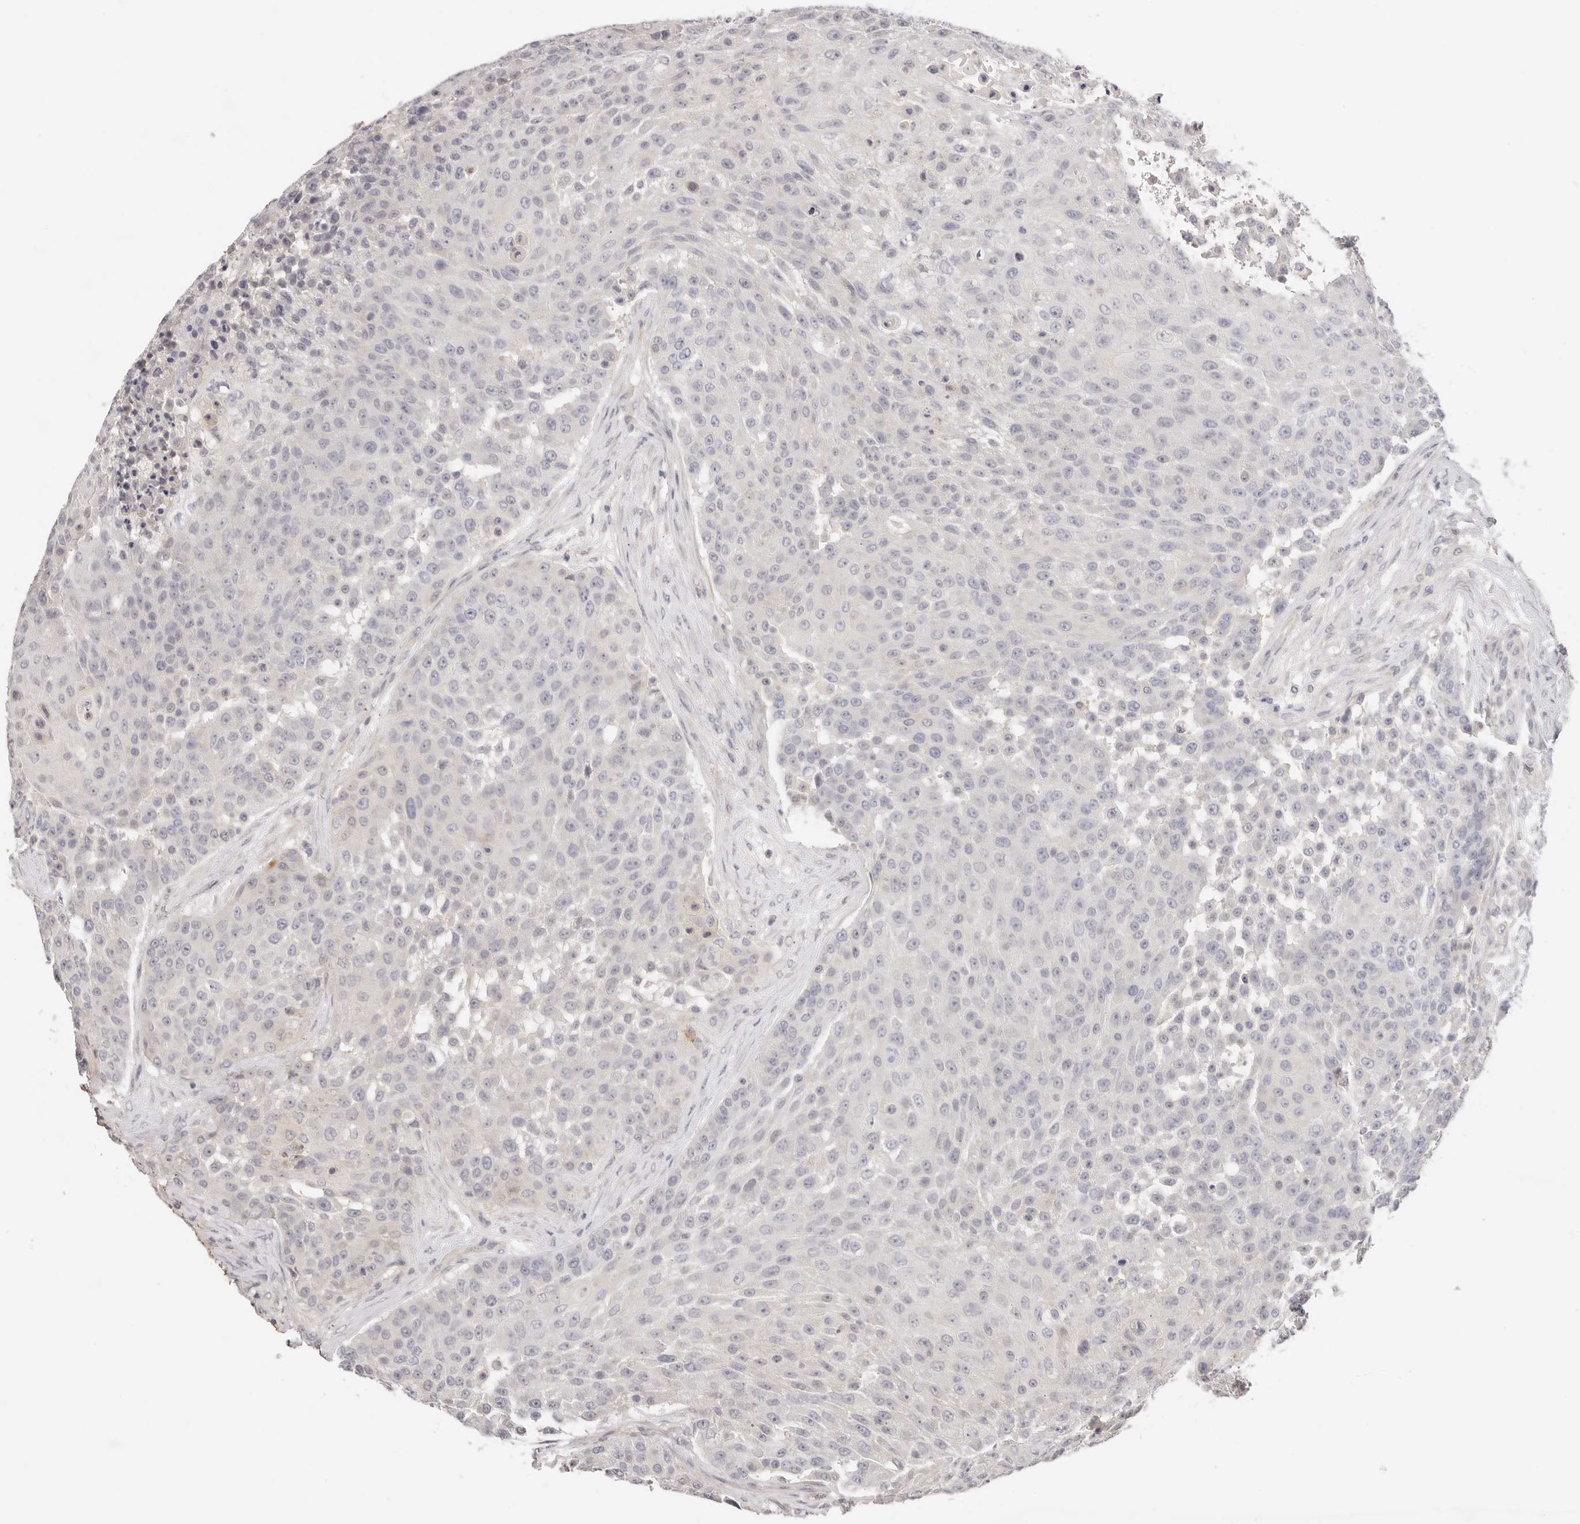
{"staining": {"intensity": "negative", "quantity": "none", "location": "none"}, "tissue": "urothelial cancer", "cell_type": "Tumor cells", "image_type": "cancer", "snomed": [{"axis": "morphology", "description": "Urothelial carcinoma, High grade"}, {"axis": "topography", "description": "Urinary bladder"}], "caption": "An IHC micrograph of high-grade urothelial carcinoma is shown. There is no staining in tumor cells of high-grade urothelial carcinoma. (DAB immunohistochemistry (IHC) visualized using brightfield microscopy, high magnification).", "gene": "GGPS1", "patient": {"sex": "female", "age": 63}}